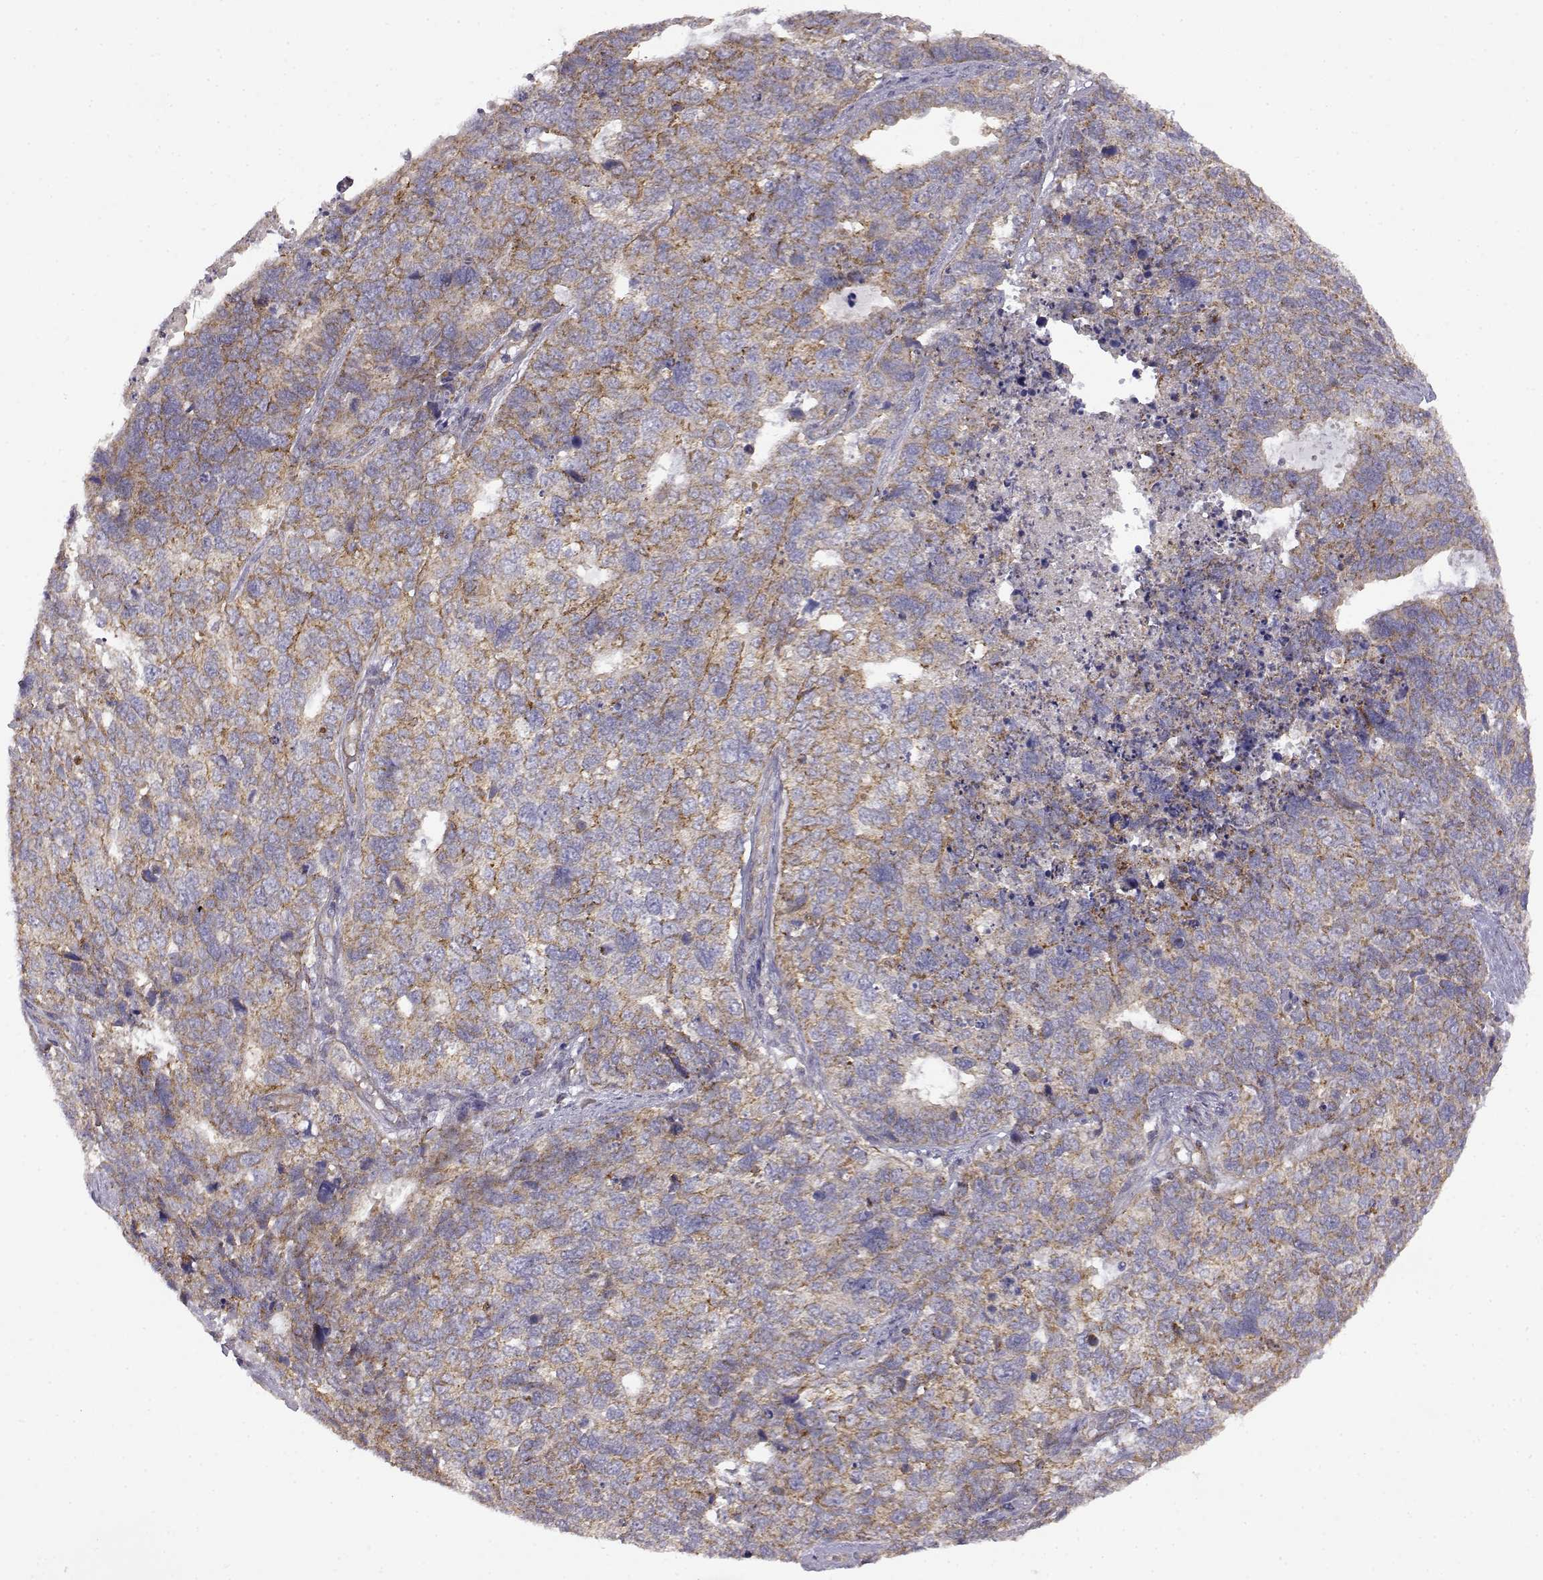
{"staining": {"intensity": "weak", "quantity": "25%-75%", "location": "cytoplasmic/membranous"}, "tissue": "cervical cancer", "cell_type": "Tumor cells", "image_type": "cancer", "snomed": [{"axis": "morphology", "description": "Squamous cell carcinoma, NOS"}, {"axis": "topography", "description": "Cervix"}], "caption": "DAB immunohistochemical staining of squamous cell carcinoma (cervical) reveals weak cytoplasmic/membranous protein positivity in about 25%-75% of tumor cells.", "gene": "DDC", "patient": {"sex": "female", "age": 63}}